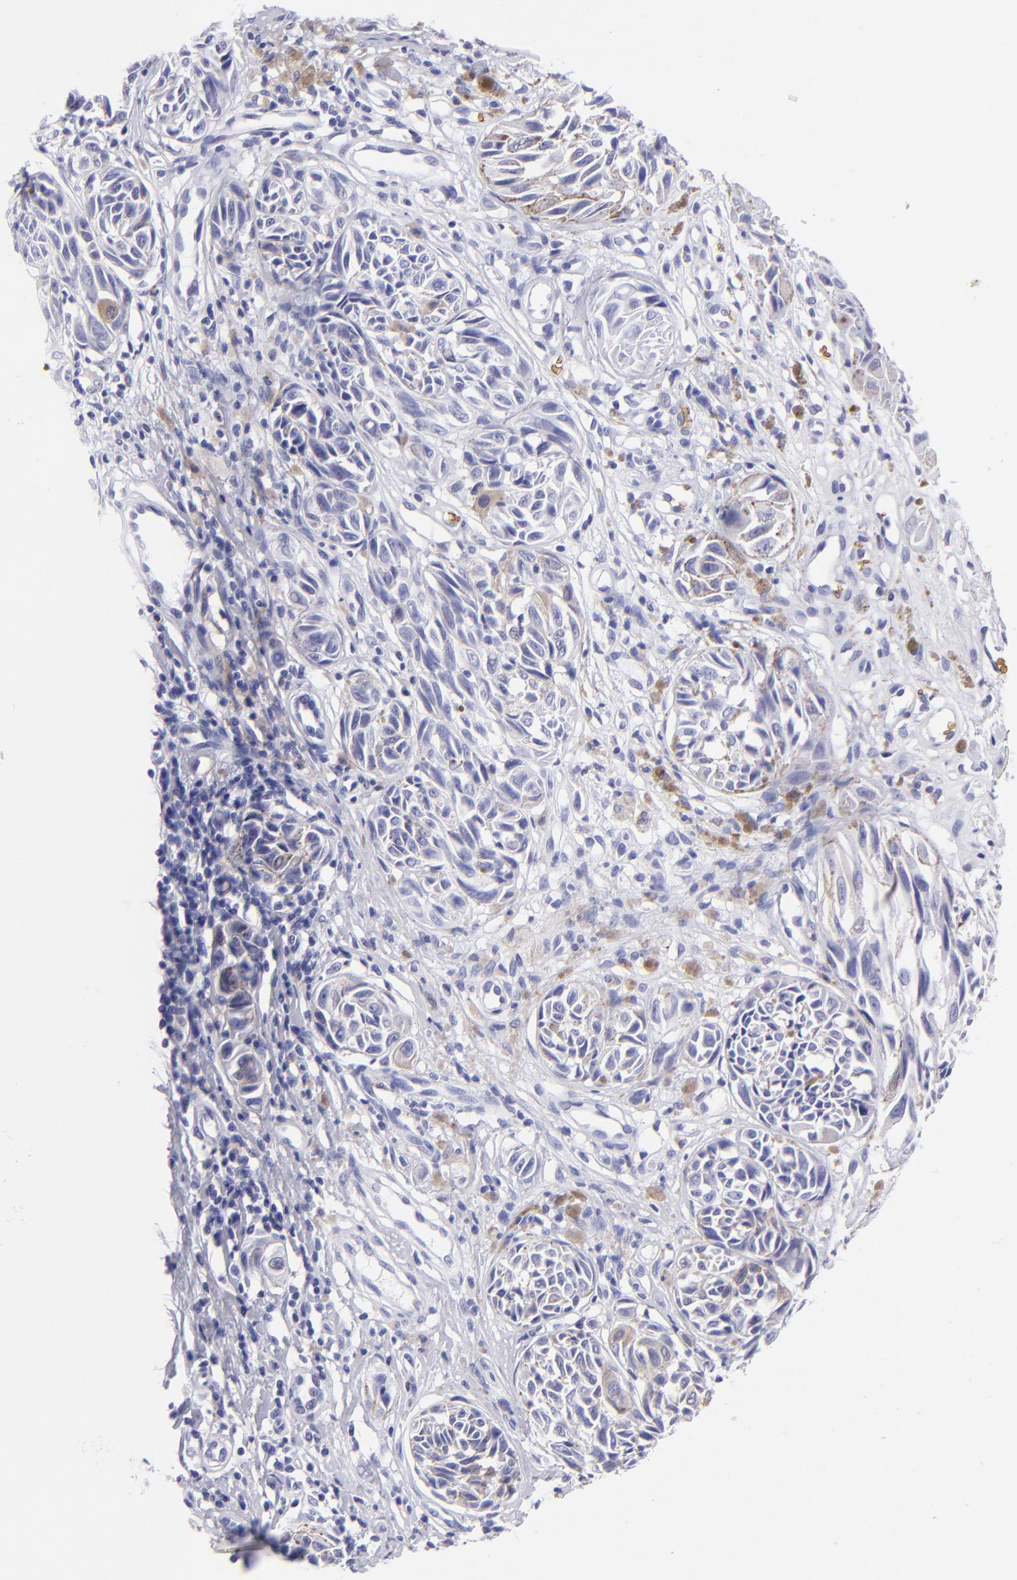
{"staining": {"intensity": "negative", "quantity": "none", "location": "none"}, "tissue": "melanoma", "cell_type": "Tumor cells", "image_type": "cancer", "snomed": [{"axis": "morphology", "description": "Malignant melanoma, NOS"}, {"axis": "topography", "description": "Skin"}], "caption": "Histopathology image shows no protein expression in tumor cells of melanoma tissue.", "gene": "GYPA", "patient": {"sex": "male", "age": 67}}